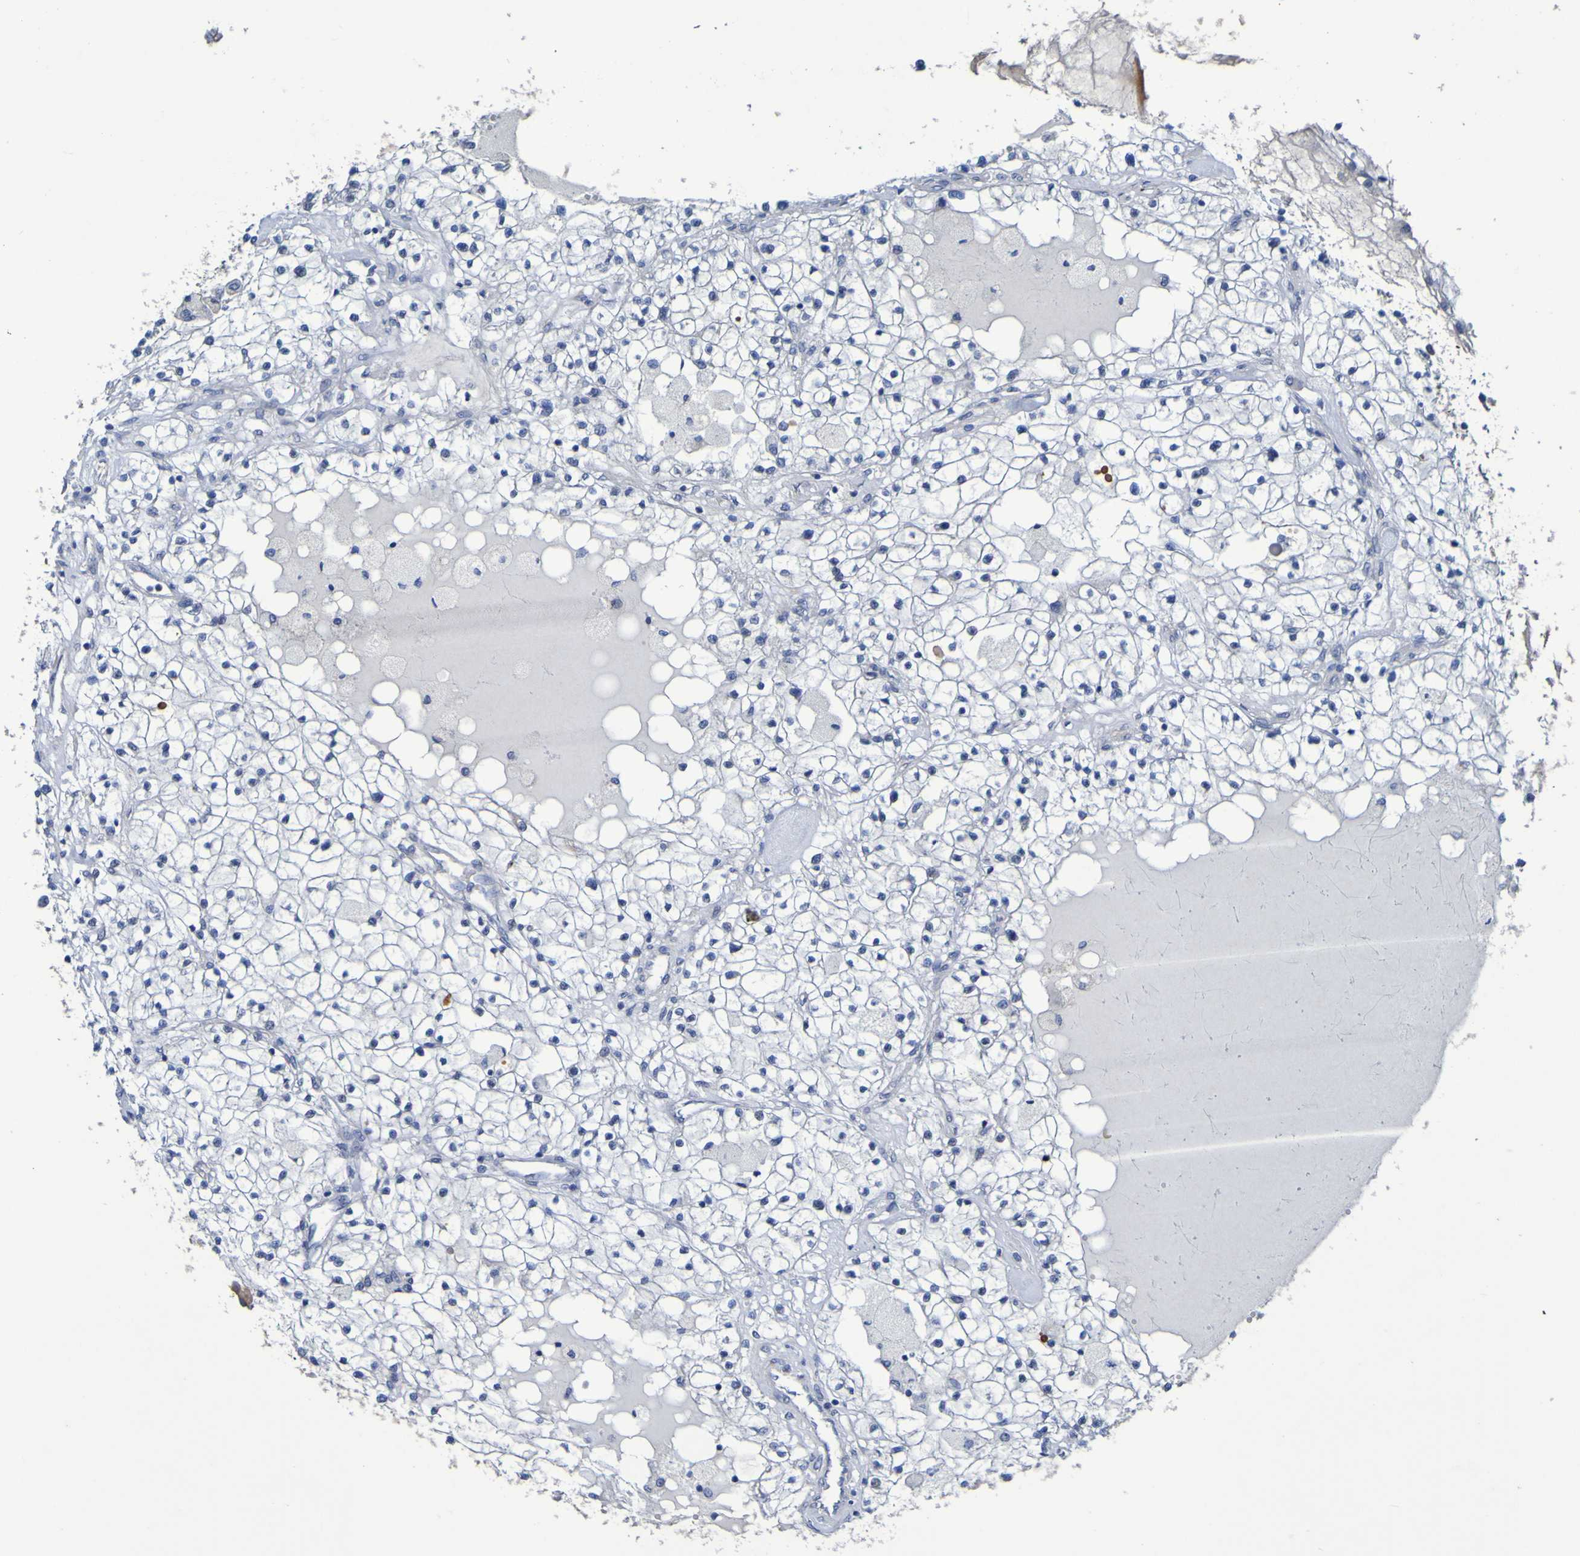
{"staining": {"intensity": "negative", "quantity": "none", "location": "none"}, "tissue": "renal cancer", "cell_type": "Tumor cells", "image_type": "cancer", "snomed": [{"axis": "morphology", "description": "Adenocarcinoma, NOS"}, {"axis": "topography", "description": "Kidney"}], "caption": "Immunohistochemical staining of renal cancer displays no significant positivity in tumor cells.", "gene": "C11orf24", "patient": {"sex": "male", "age": 68}}